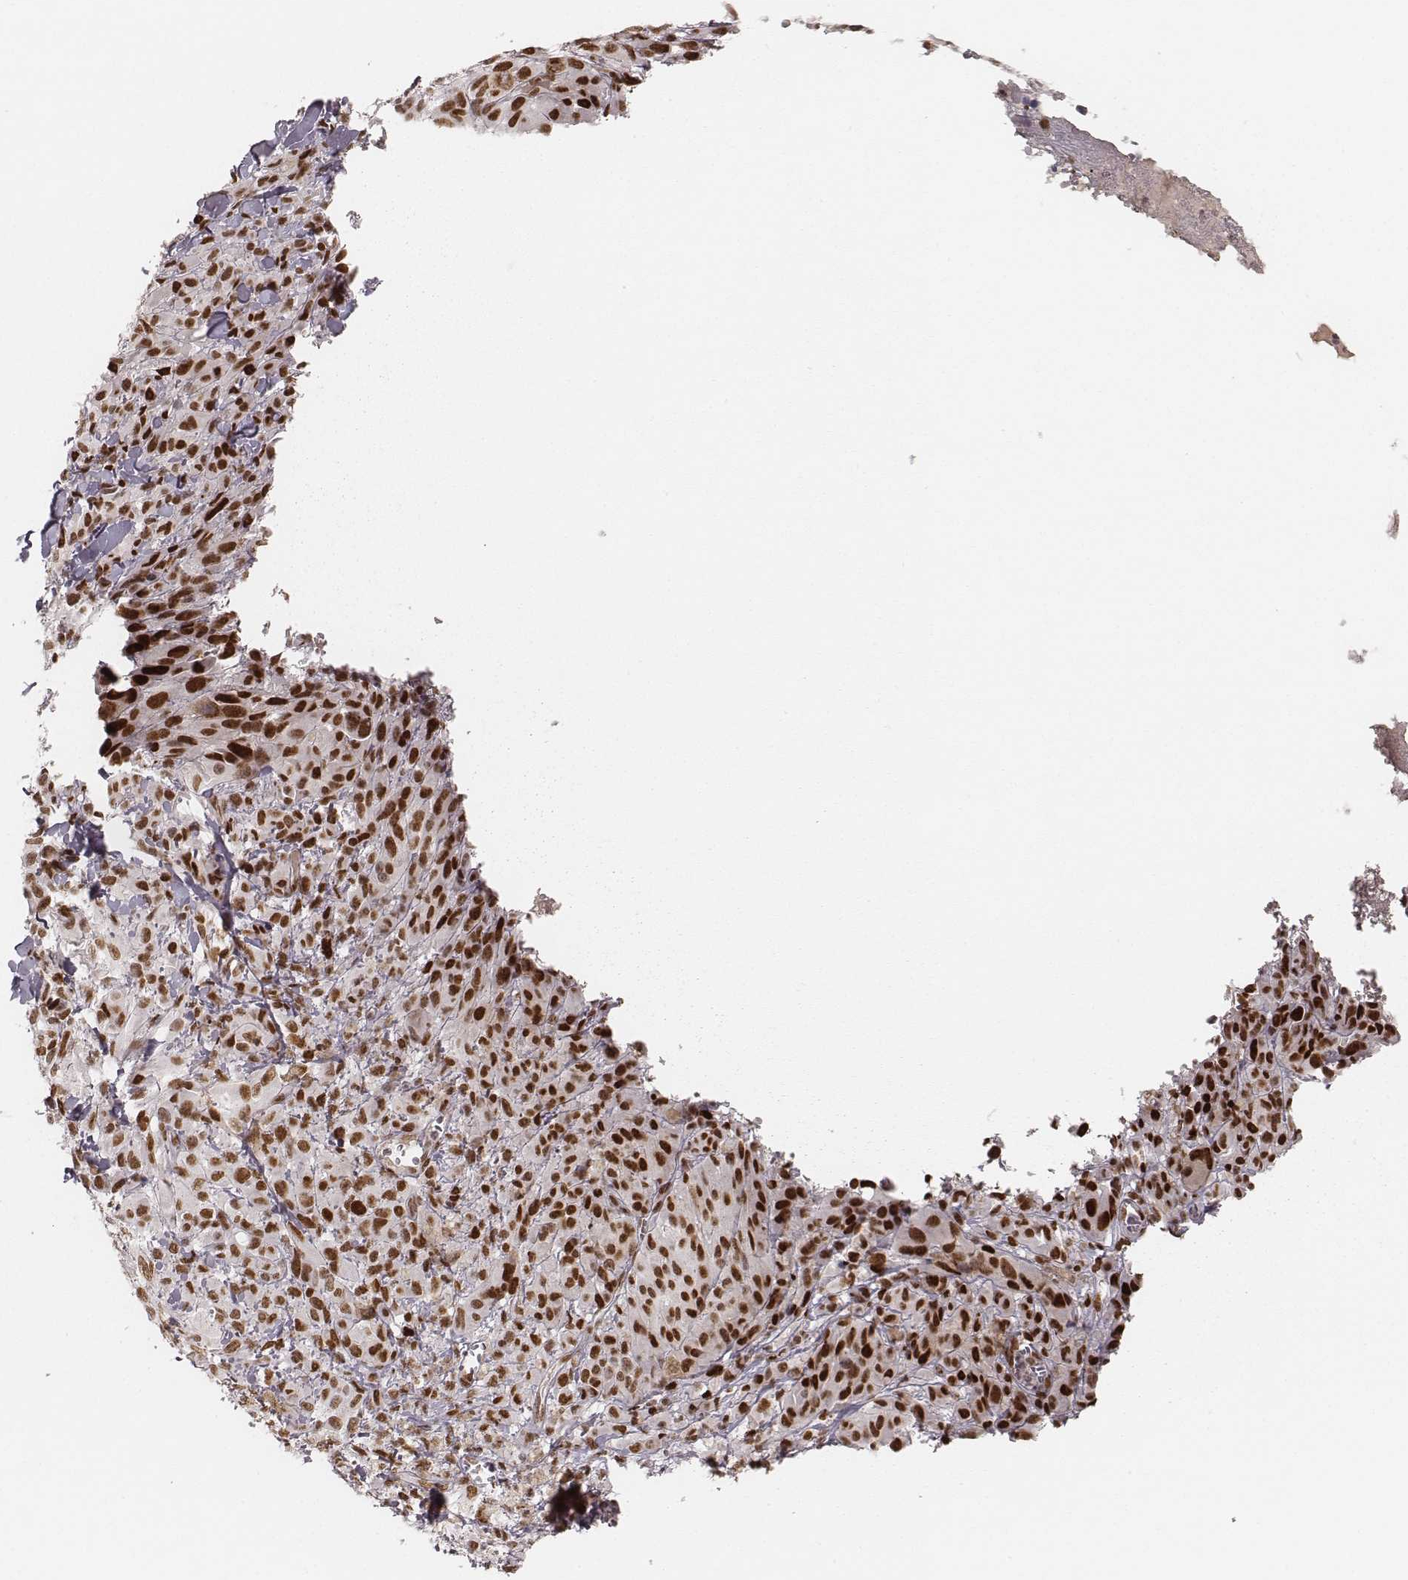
{"staining": {"intensity": "strong", "quantity": ">75%", "location": "nuclear"}, "tissue": "melanoma", "cell_type": "Tumor cells", "image_type": "cancer", "snomed": [{"axis": "morphology", "description": "Malignant melanoma, NOS"}, {"axis": "topography", "description": "Skin"}], "caption": "Protein analysis of melanoma tissue exhibits strong nuclear positivity in approximately >75% of tumor cells.", "gene": "HNRNPC", "patient": {"sex": "male", "age": 83}}